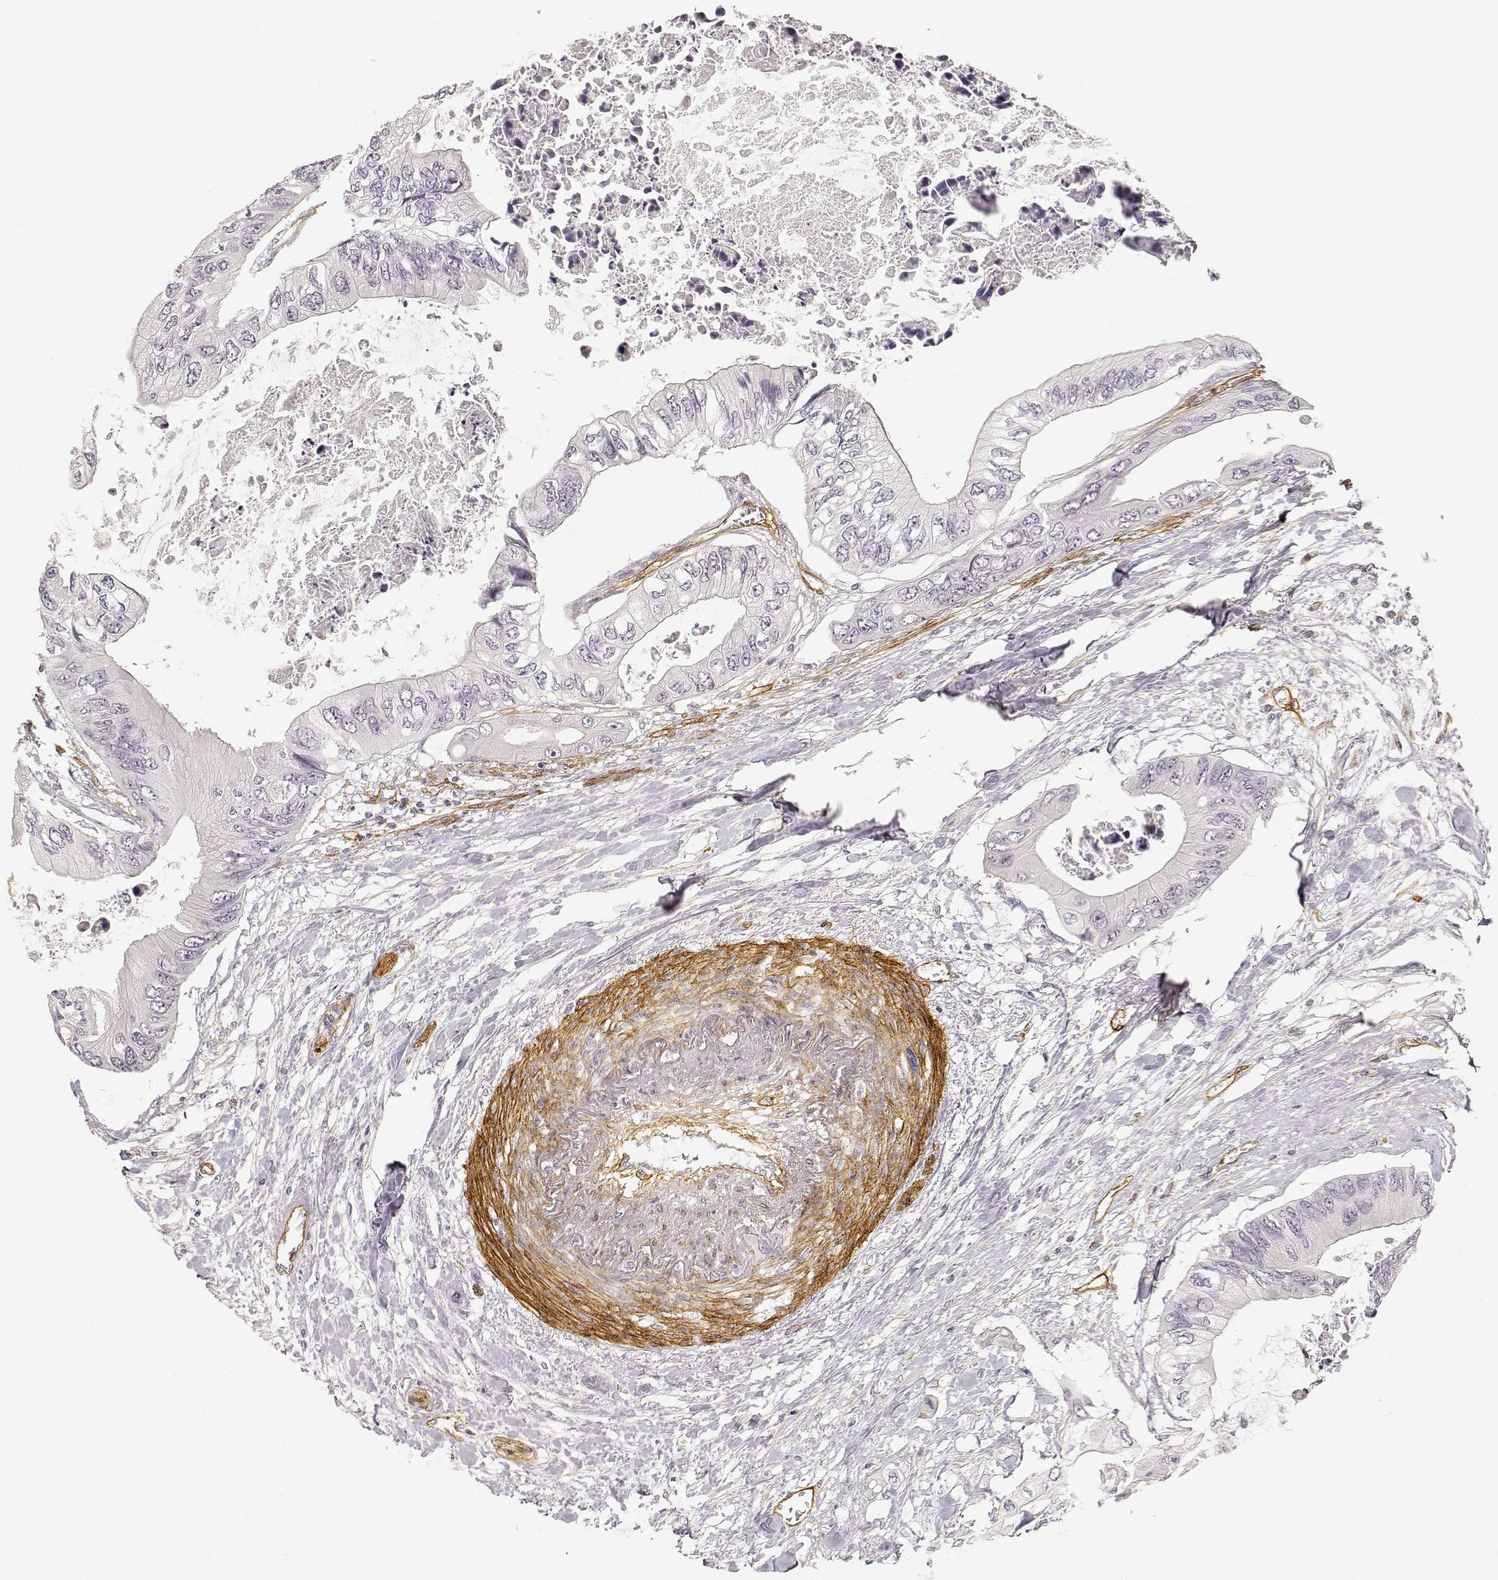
{"staining": {"intensity": "negative", "quantity": "none", "location": "none"}, "tissue": "colorectal cancer", "cell_type": "Tumor cells", "image_type": "cancer", "snomed": [{"axis": "morphology", "description": "Adenocarcinoma, NOS"}, {"axis": "topography", "description": "Rectum"}], "caption": "A high-resolution histopathology image shows IHC staining of colorectal cancer (adenocarcinoma), which displays no significant expression in tumor cells.", "gene": "LAMA4", "patient": {"sex": "male", "age": 63}}